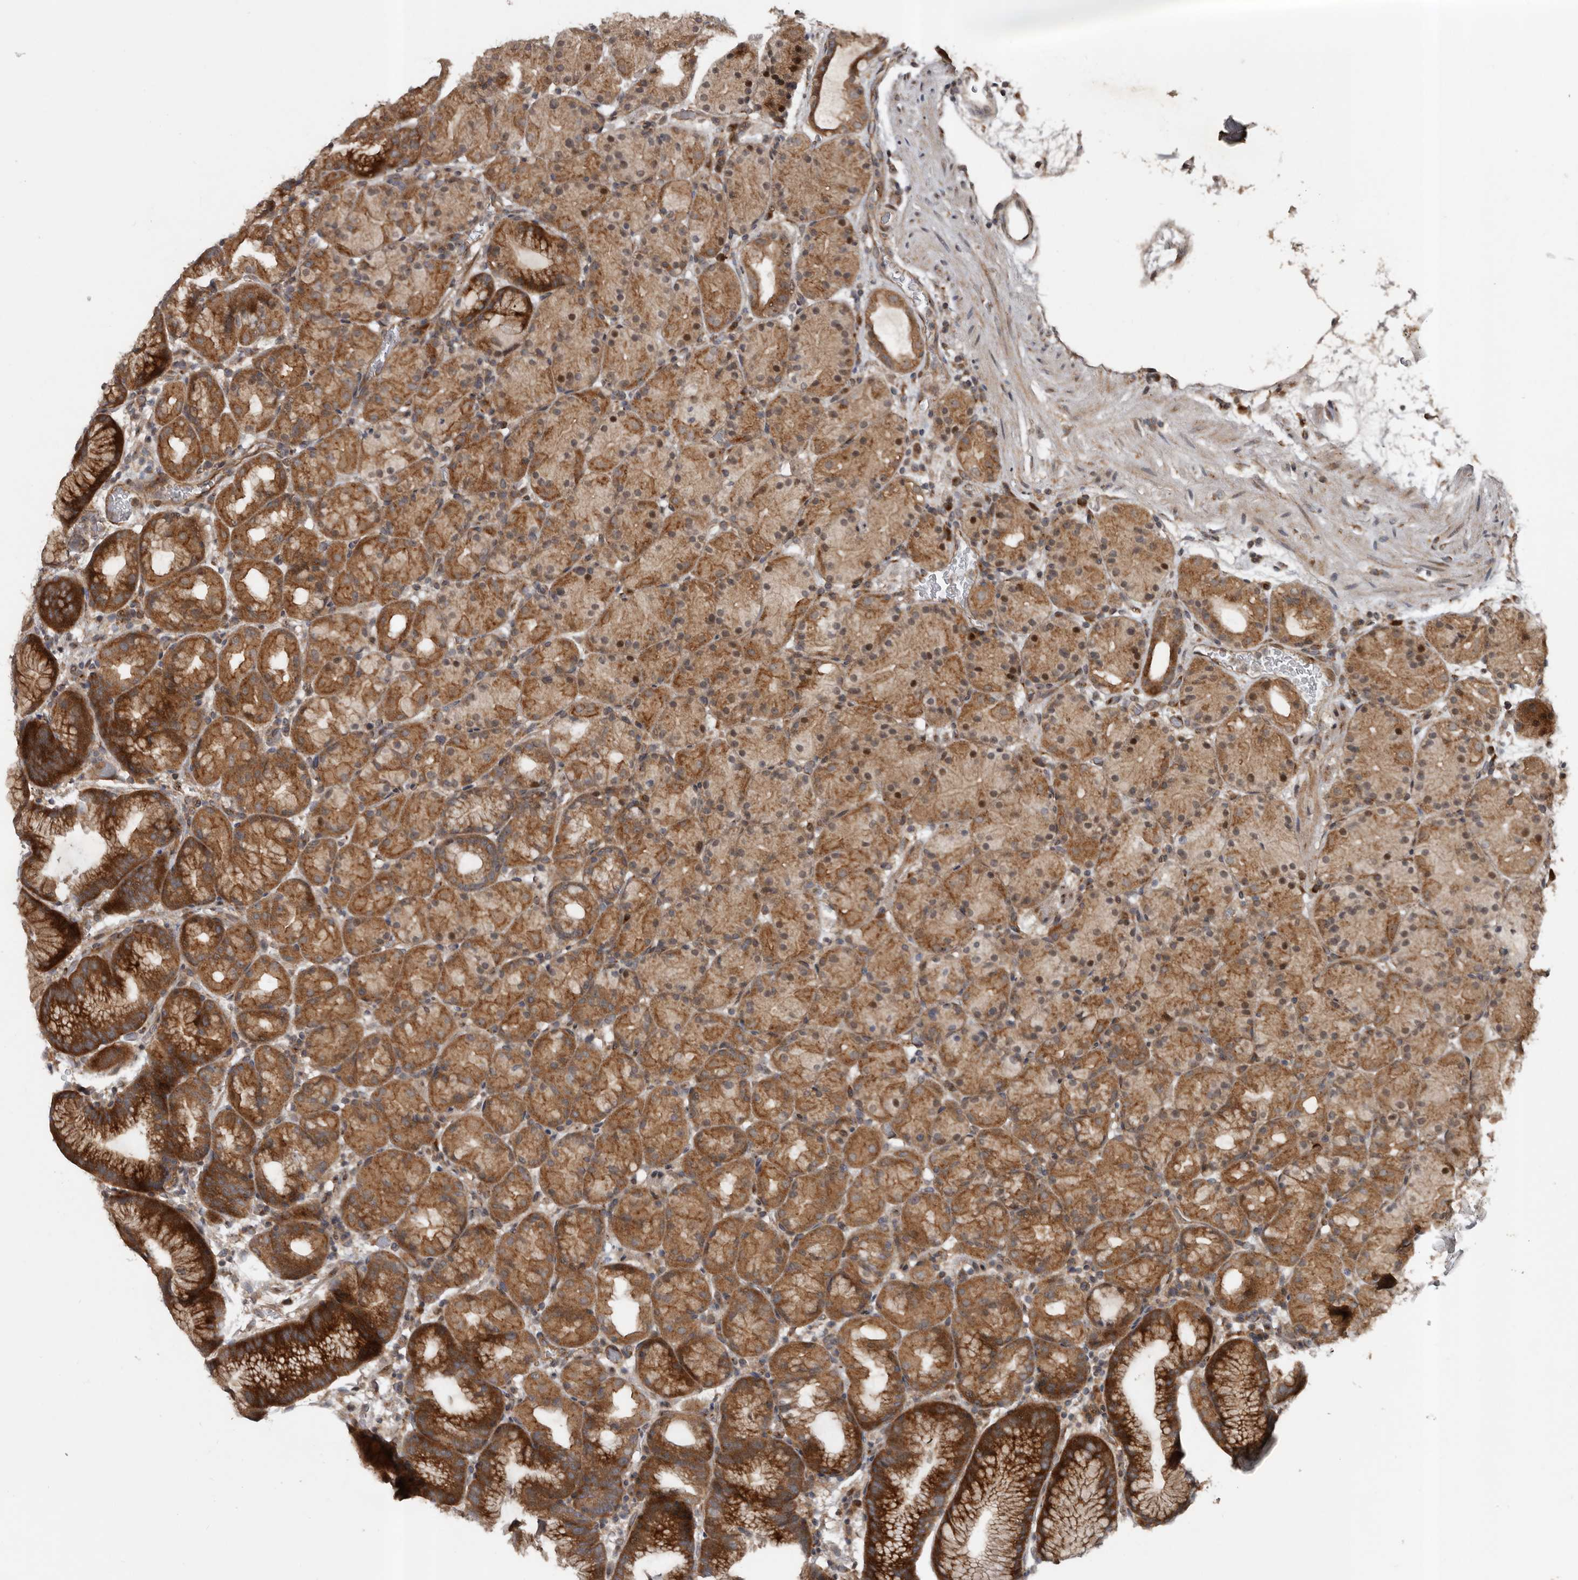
{"staining": {"intensity": "moderate", "quantity": ">75%", "location": "cytoplasmic/membranous,nuclear"}, "tissue": "stomach", "cell_type": "Glandular cells", "image_type": "normal", "snomed": [{"axis": "morphology", "description": "Normal tissue, NOS"}, {"axis": "topography", "description": "Stomach, upper"}], "caption": "This is a photomicrograph of IHC staining of unremarkable stomach, which shows moderate expression in the cytoplasmic/membranous,nuclear of glandular cells.", "gene": "CCDC190", "patient": {"sex": "male", "age": 48}}